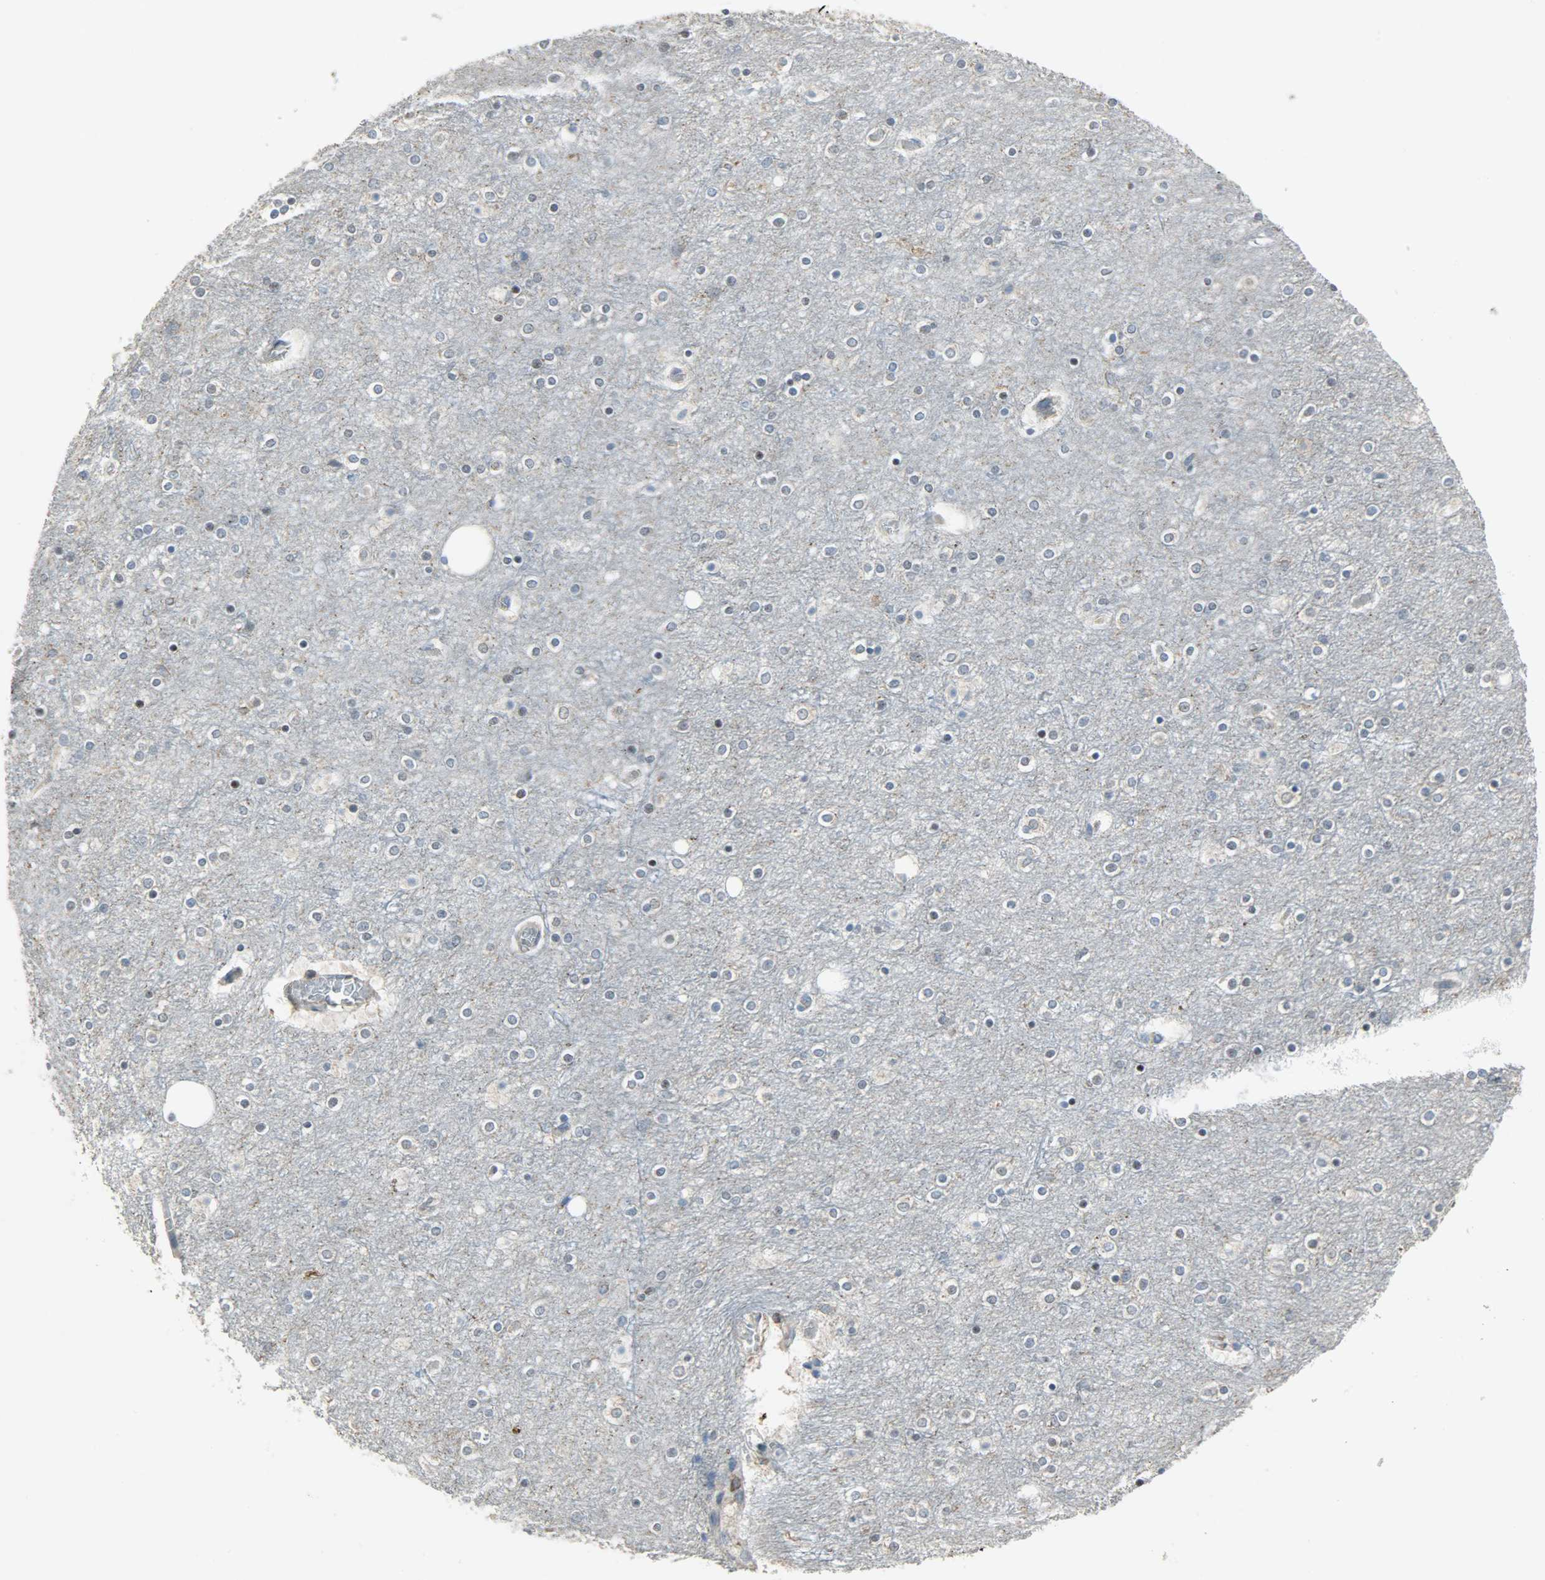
{"staining": {"intensity": "negative", "quantity": "none", "location": "none"}, "tissue": "cerebral cortex", "cell_type": "Endothelial cells", "image_type": "normal", "snomed": [{"axis": "morphology", "description": "Normal tissue, NOS"}, {"axis": "topography", "description": "Cerebral cortex"}], "caption": "Immunohistochemistry (IHC) of unremarkable human cerebral cortex displays no staining in endothelial cells.", "gene": "DNAJA4", "patient": {"sex": "female", "age": 54}}